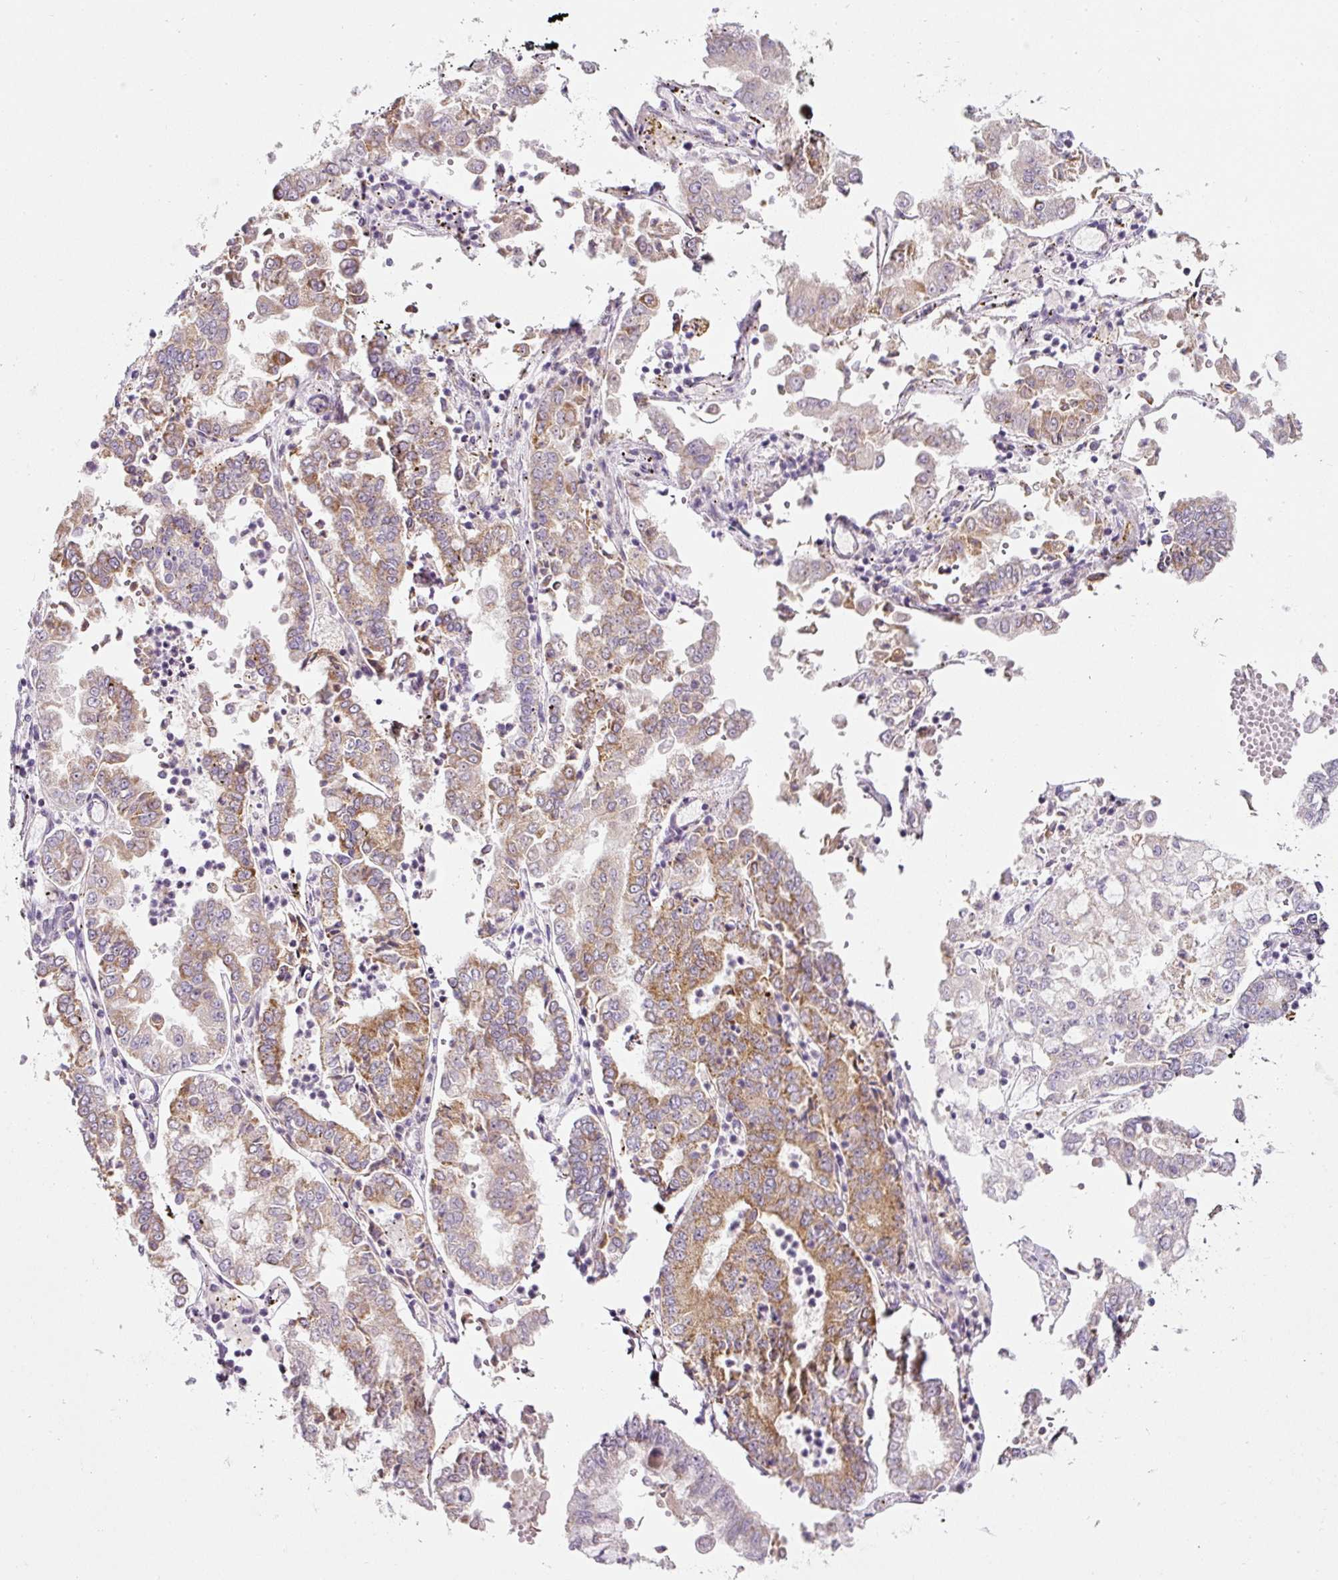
{"staining": {"intensity": "moderate", "quantity": ">75%", "location": "cytoplasmic/membranous"}, "tissue": "stomach cancer", "cell_type": "Tumor cells", "image_type": "cancer", "snomed": [{"axis": "morphology", "description": "Adenocarcinoma, NOS"}, {"axis": "topography", "description": "Stomach"}], "caption": "Tumor cells demonstrate medium levels of moderate cytoplasmic/membranous expression in approximately >75% of cells in stomach cancer.", "gene": "NDUFA1", "patient": {"sex": "male", "age": 76}}